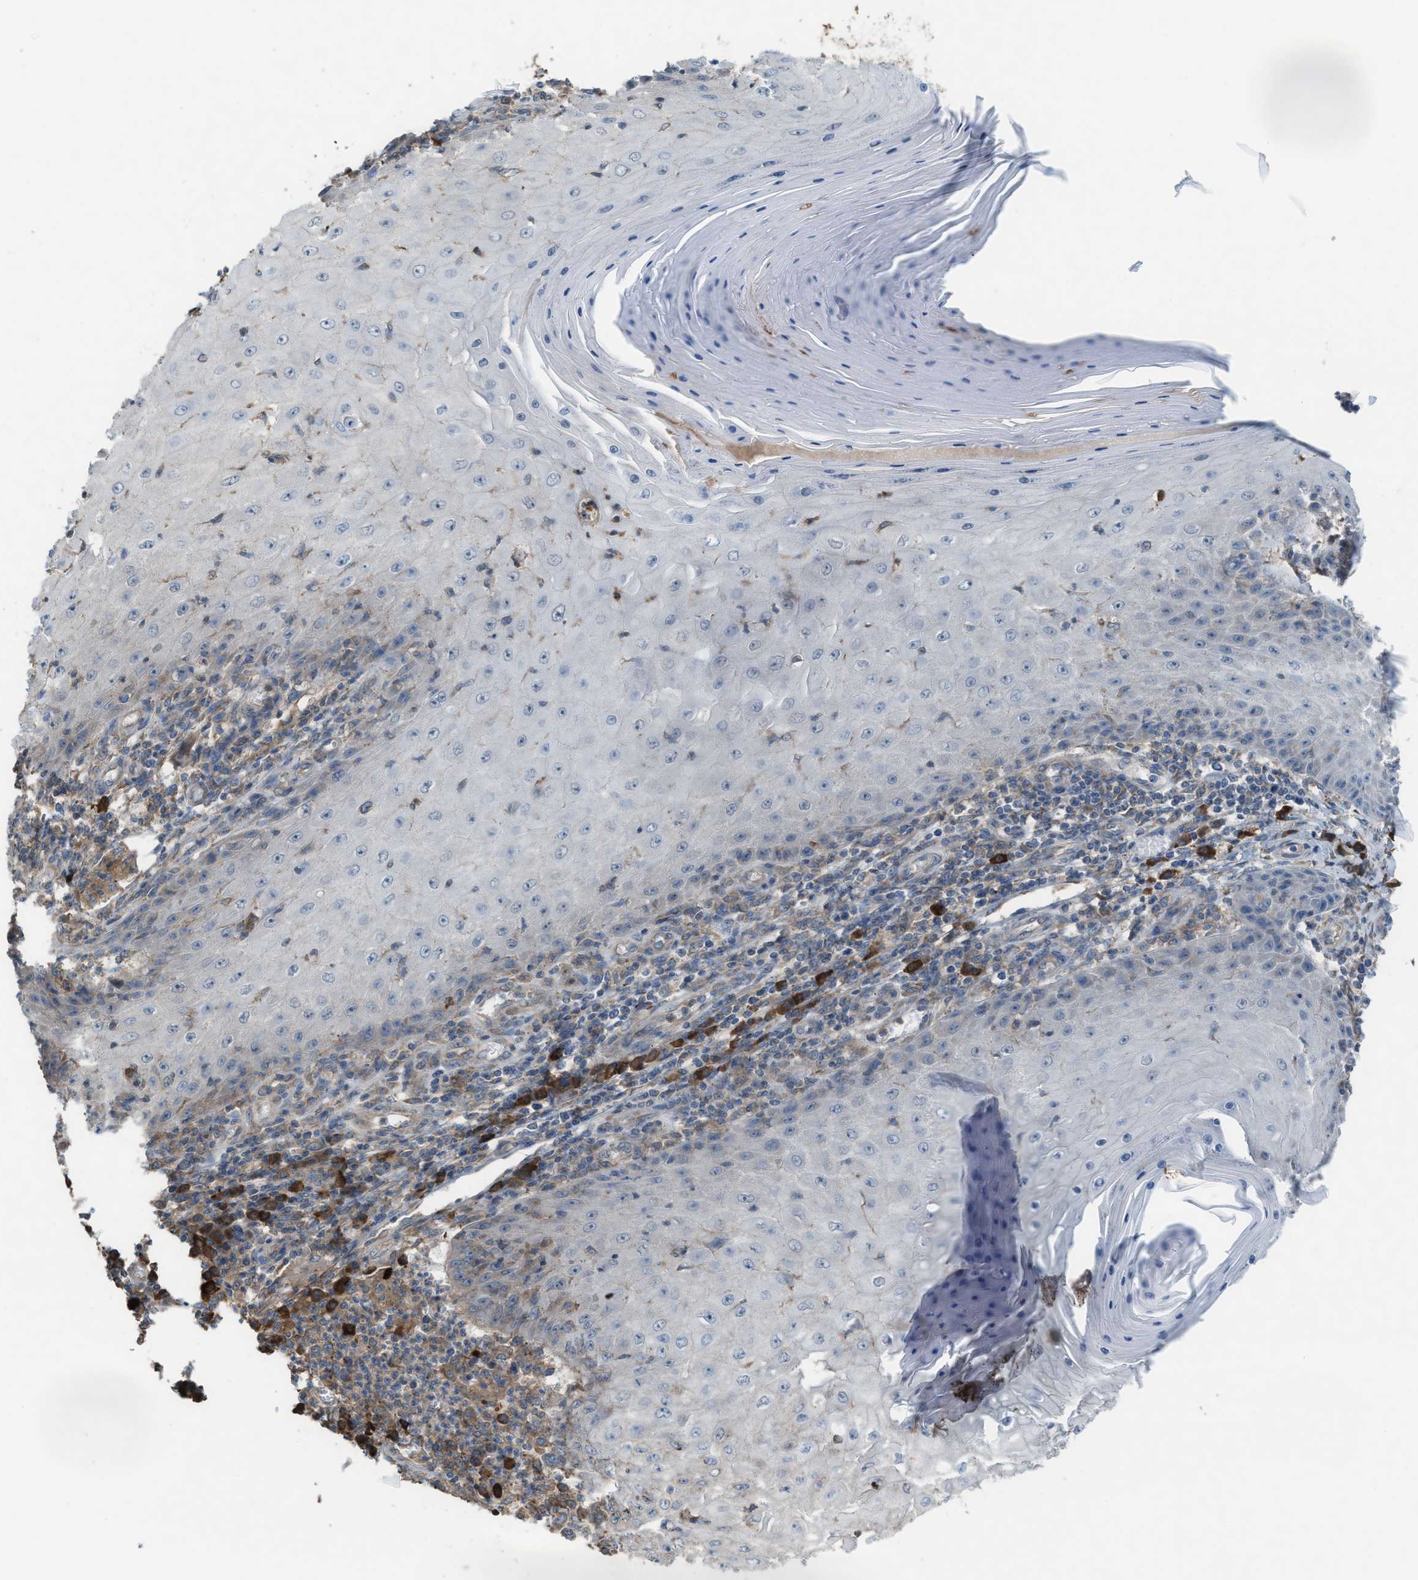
{"staining": {"intensity": "weak", "quantity": "<25%", "location": "cytoplasmic/membranous"}, "tissue": "skin cancer", "cell_type": "Tumor cells", "image_type": "cancer", "snomed": [{"axis": "morphology", "description": "Squamous cell carcinoma, NOS"}, {"axis": "topography", "description": "Skin"}], "caption": "Immunohistochemical staining of skin cancer (squamous cell carcinoma) reveals no significant staining in tumor cells.", "gene": "PLAA", "patient": {"sex": "female", "age": 73}}